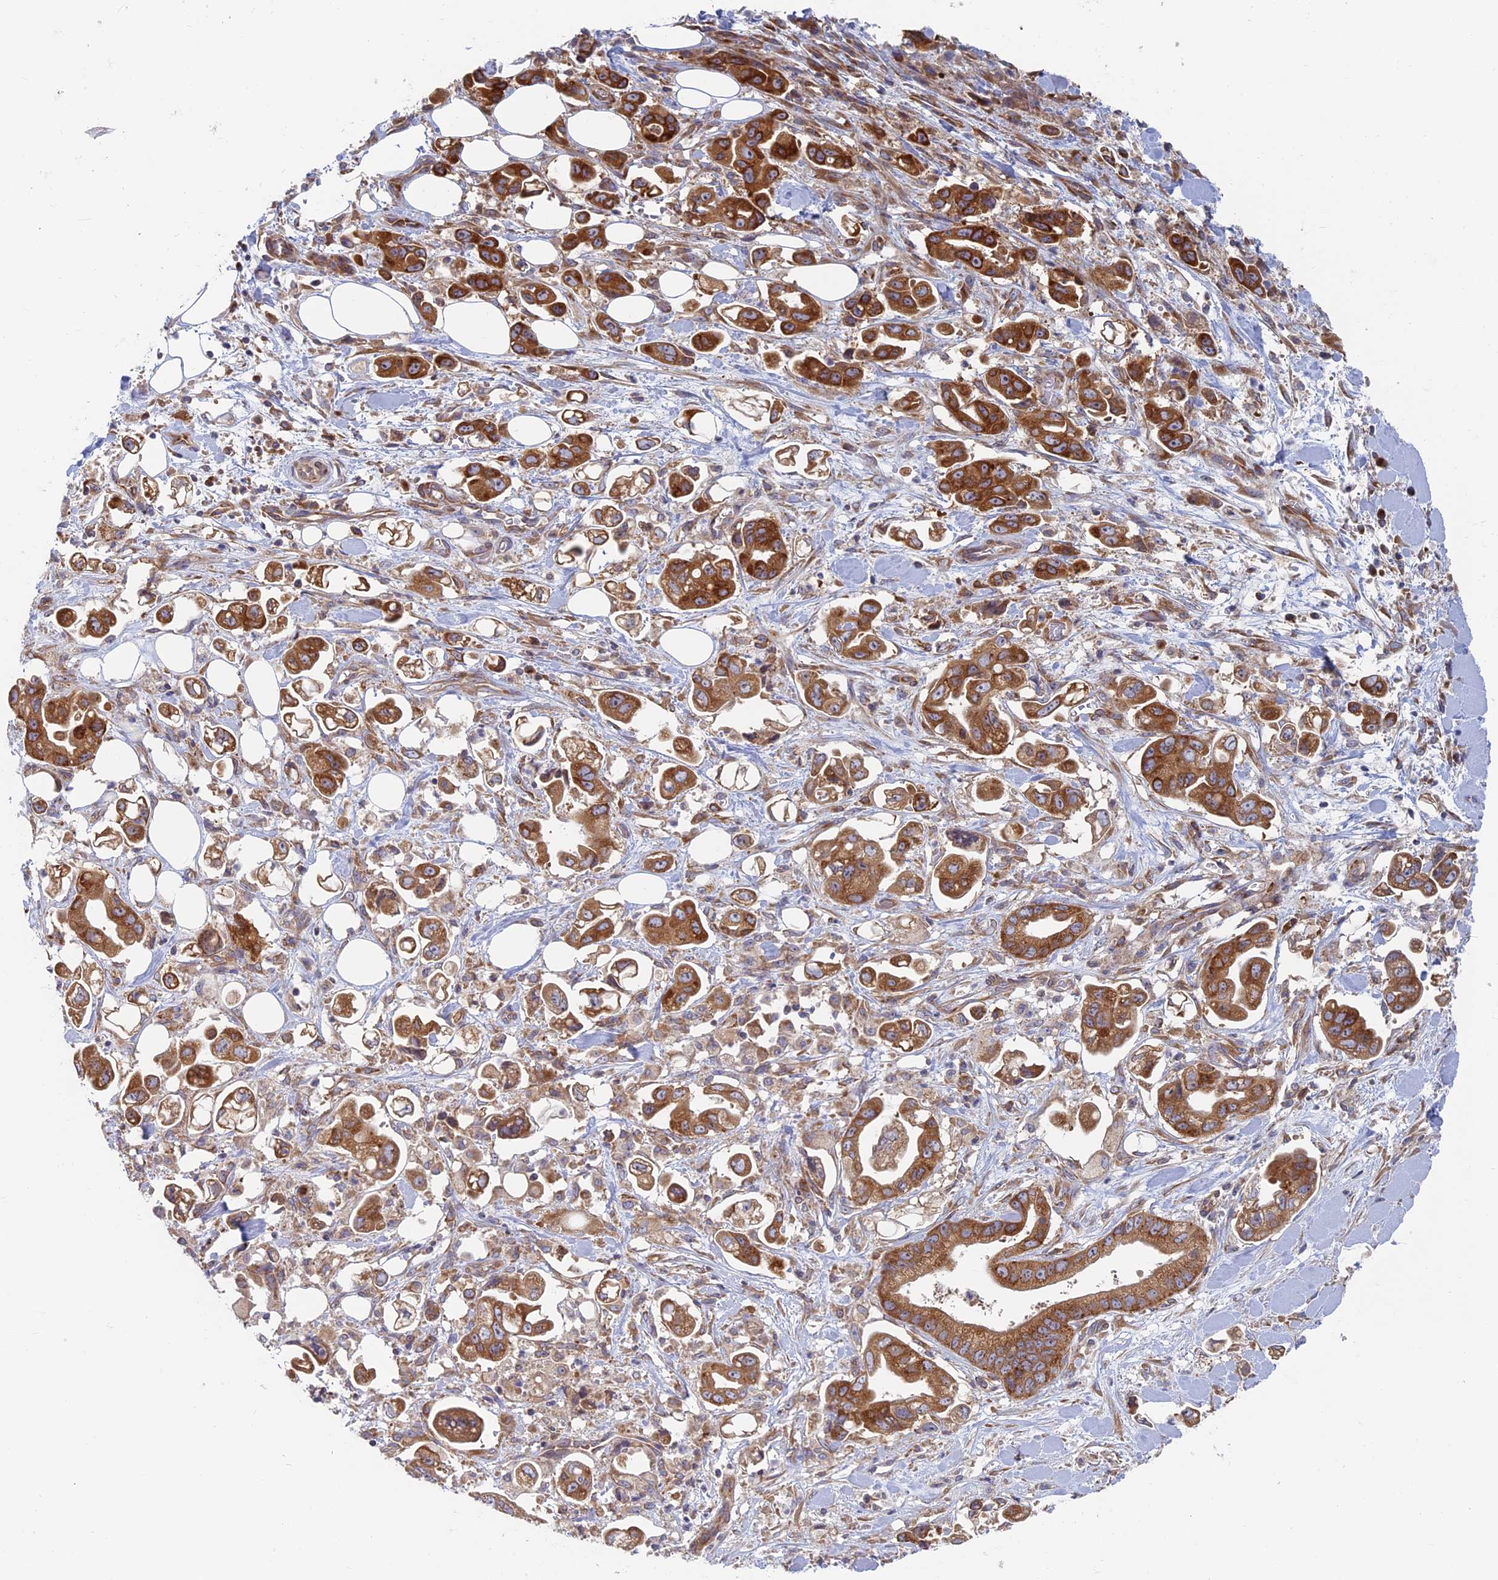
{"staining": {"intensity": "strong", "quantity": ">75%", "location": "cytoplasmic/membranous"}, "tissue": "stomach cancer", "cell_type": "Tumor cells", "image_type": "cancer", "snomed": [{"axis": "morphology", "description": "Adenocarcinoma, NOS"}, {"axis": "topography", "description": "Stomach"}], "caption": "Immunohistochemistry (DAB) staining of human adenocarcinoma (stomach) demonstrates strong cytoplasmic/membranous protein positivity in approximately >75% of tumor cells.", "gene": "TBC1D30", "patient": {"sex": "male", "age": 62}}